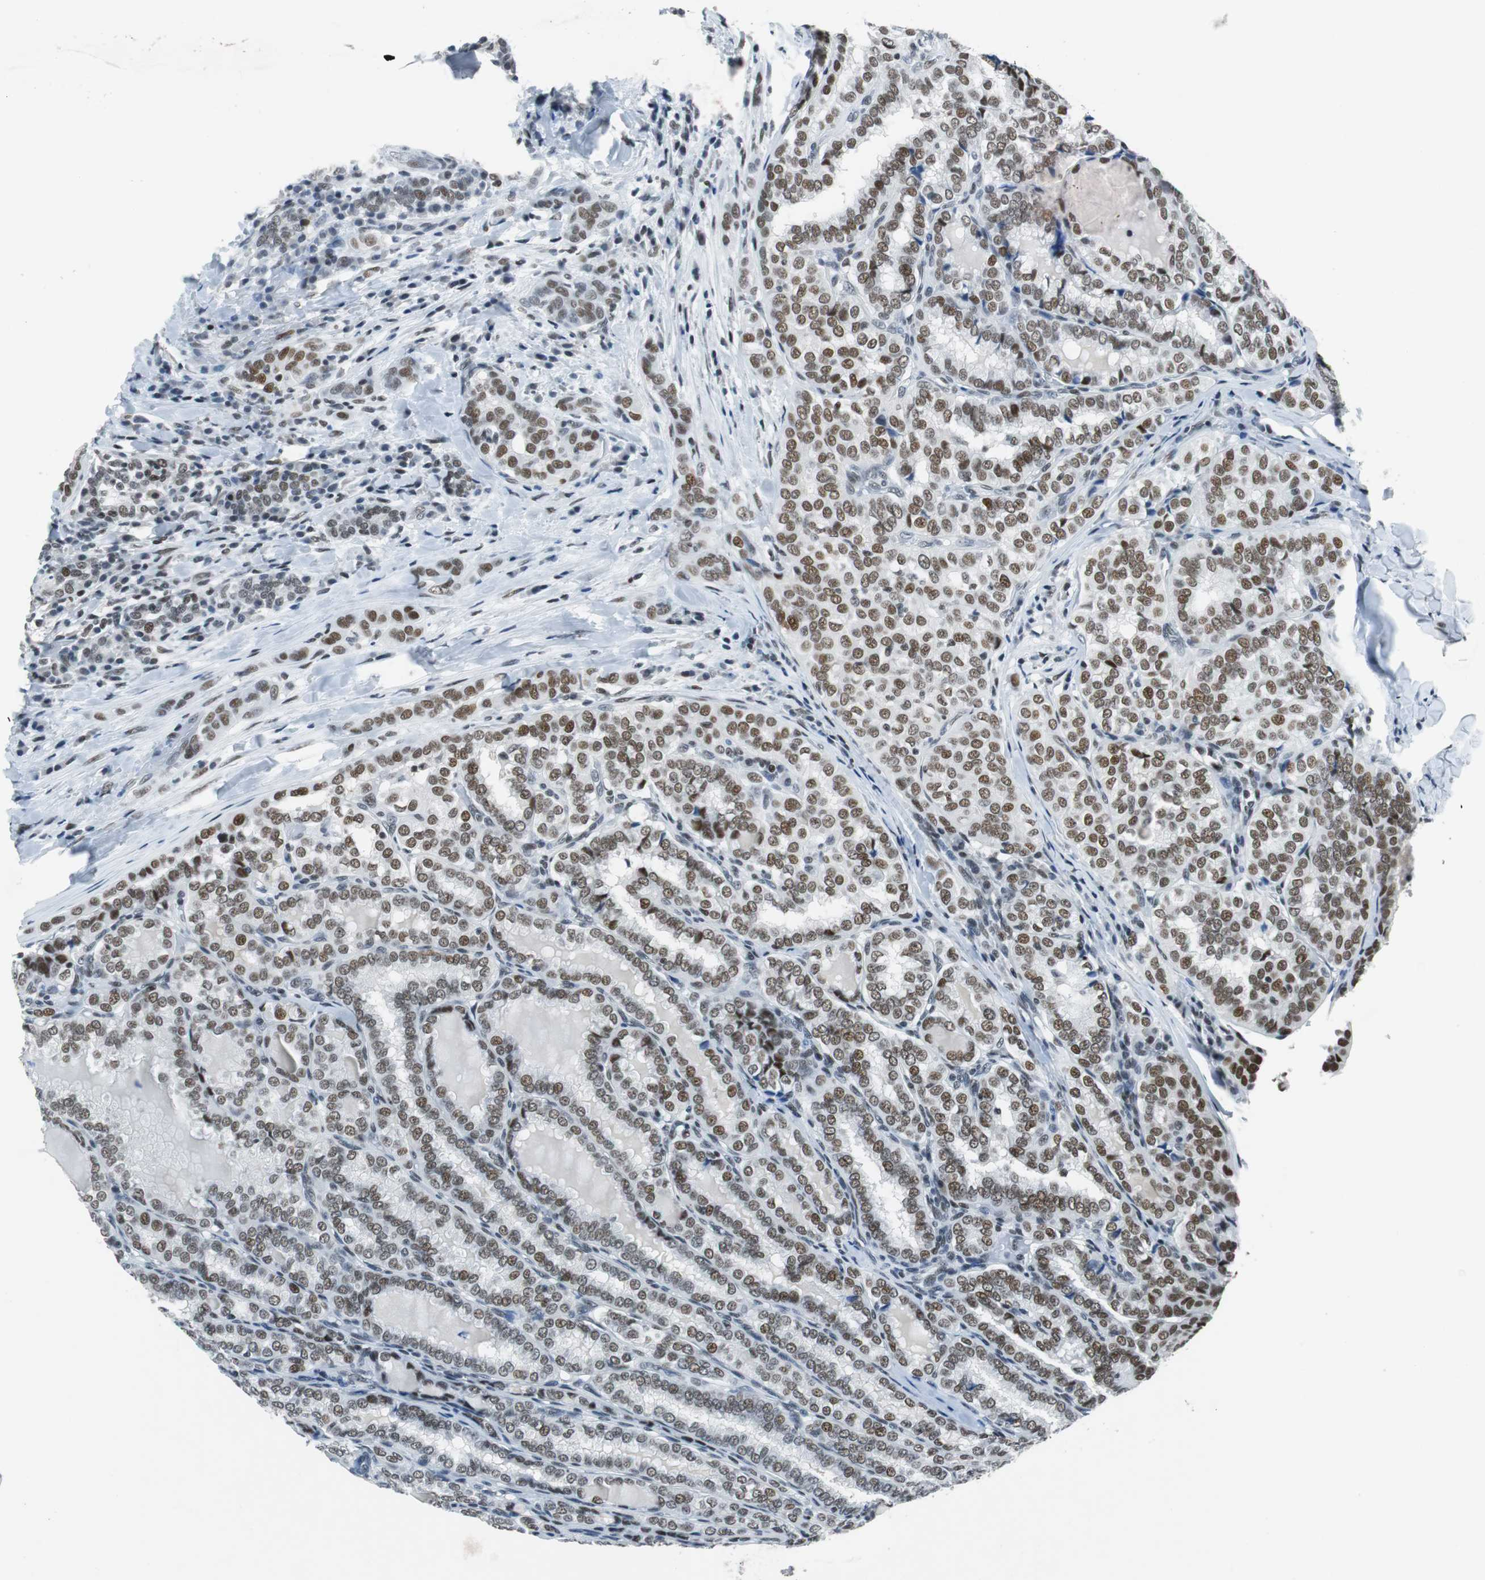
{"staining": {"intensity": "moderate", "quantity": ">75%", "location": "nuclear"}, "tissue": "thyroid cancer", "cell_type": "Tumor cells", "image_type": "cancer", "snomed": [{"axis": "morphology", "description": "Papillary adenocarcinoma, NOS"}, {"axis": "topography", "description": "Thyroid gland"}], "caption": "Thyroid cancer (papillary adenocarcinoma) stained with DAB immunohistochemistry exhibits medium levels of moderate nuclear positivity in approximately >75% of tumor cells. (DAB IHC with brightfield microscopy, high magnification).", "gene": "HDAC3", "patient": {"sex": "female", "age": 30}}